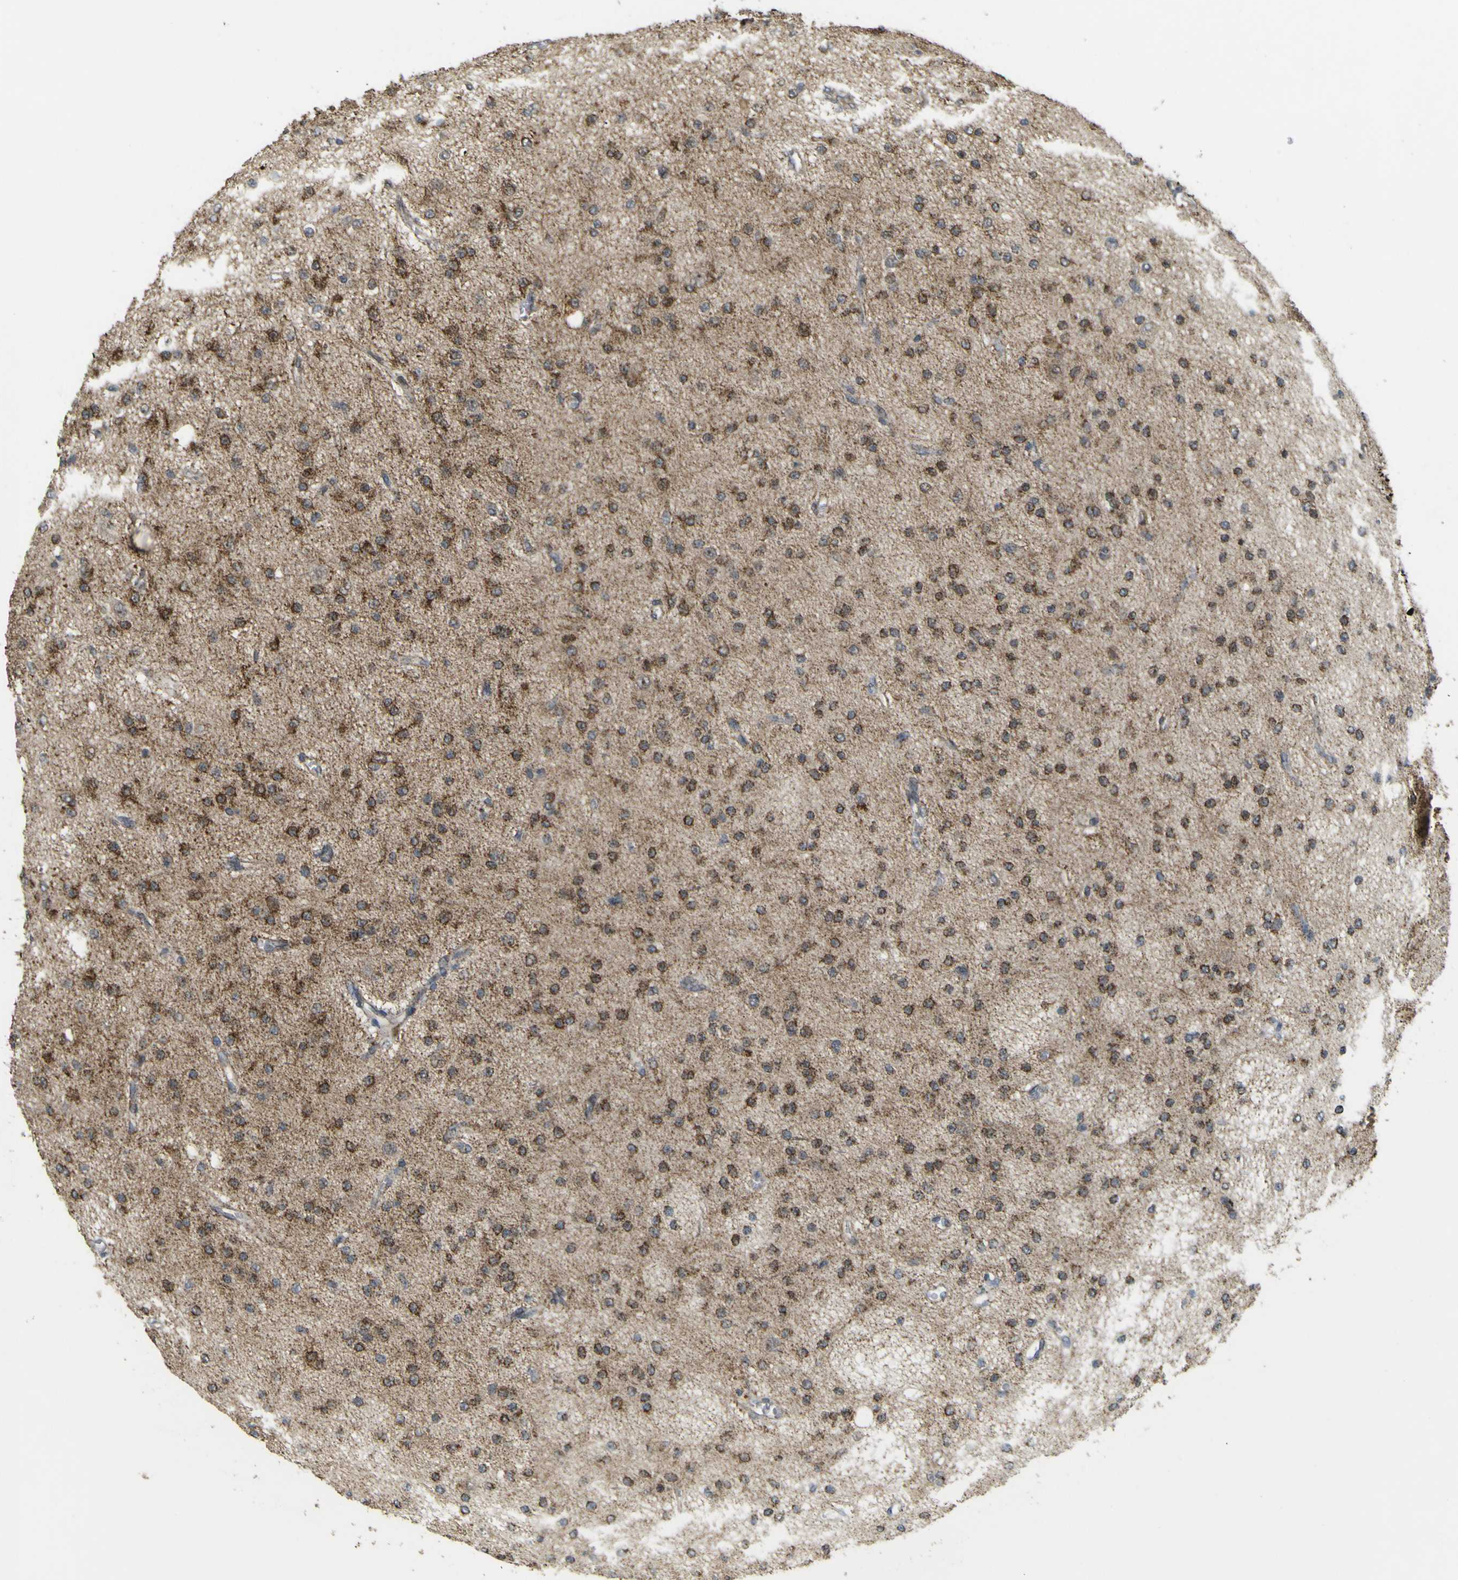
{"staining": {"intensity": "moderate", "quantity": ">75%", "location": "cytoplasmic/membranous"}, "tissue": "glioma", "cell_type": "Tumor cells", "image_type": "cancer", "snomed": [{"axis": "morphology", "description": "Glioma, malignant, Low grade"}, {"axis": "topography", "description": "Brain"}], "caption": "Low-grade glioma (malignant) stained for a protein shows moderate cytoplasmic/membranous positivity in tumor cells. (brown staining indicates protein expression, while blue staining denotes nuclei).", "gene": "ACBD5", "patient": {"sex": "male", "age": 38}}